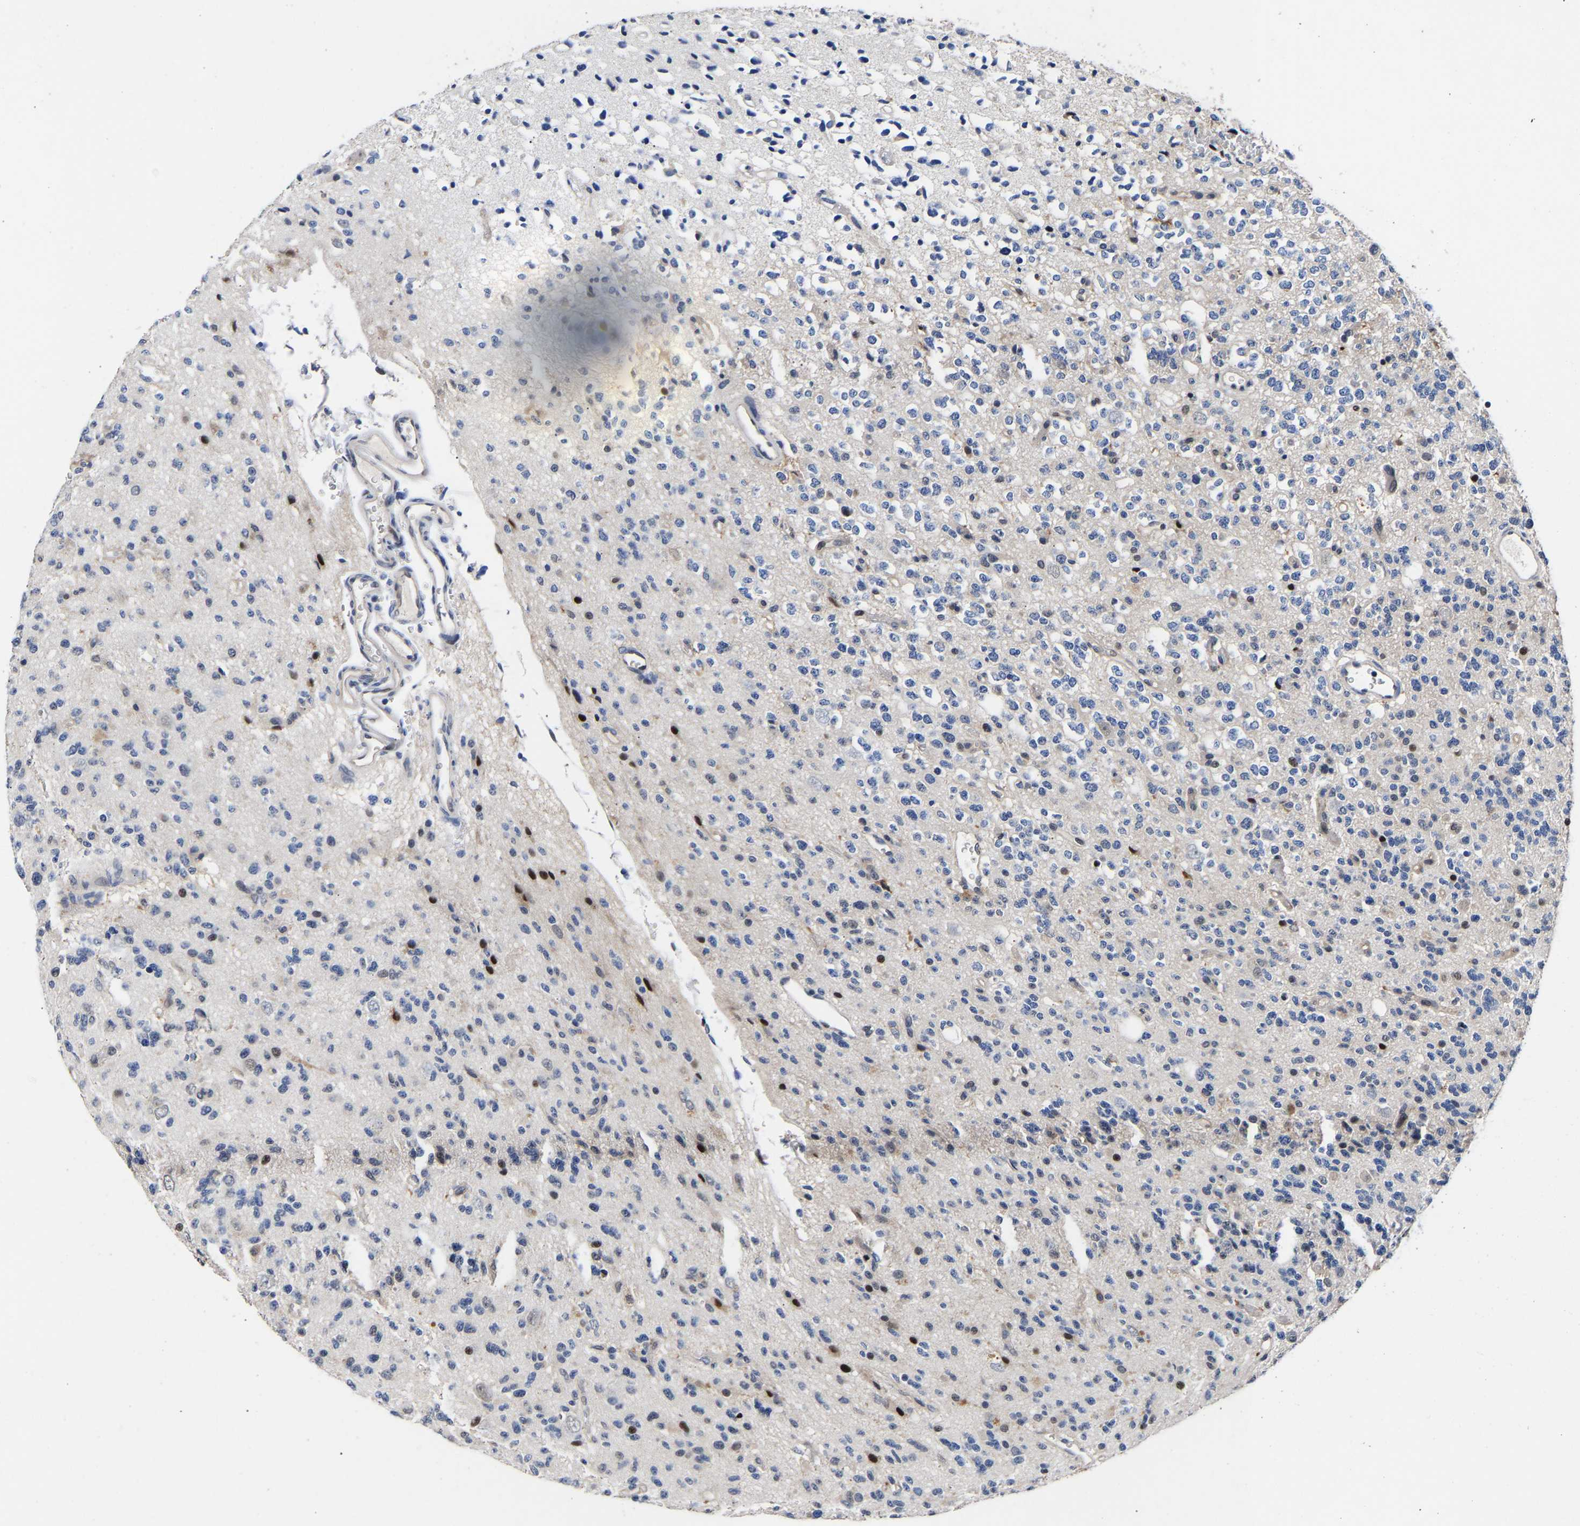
{"staining": {"intensity": "strong", "quantity": "<25%", "location": "nuclear"}, "tissue": "glioma", "cell_type": "Tumor cells", "image_type": "cancer", "snomed": [{"axis": "morphology", "description": "Glioma, malignant, Low grade"}, {"axis": "topography", "description": "Brain"}], "caption": "Human glioma stained for a protein (brown) demonstrates strong nuclear positive staining in about <25% of tumor cells.", "gene": "PTRHD1", "patient": {"sex": "male", "age": 38}}